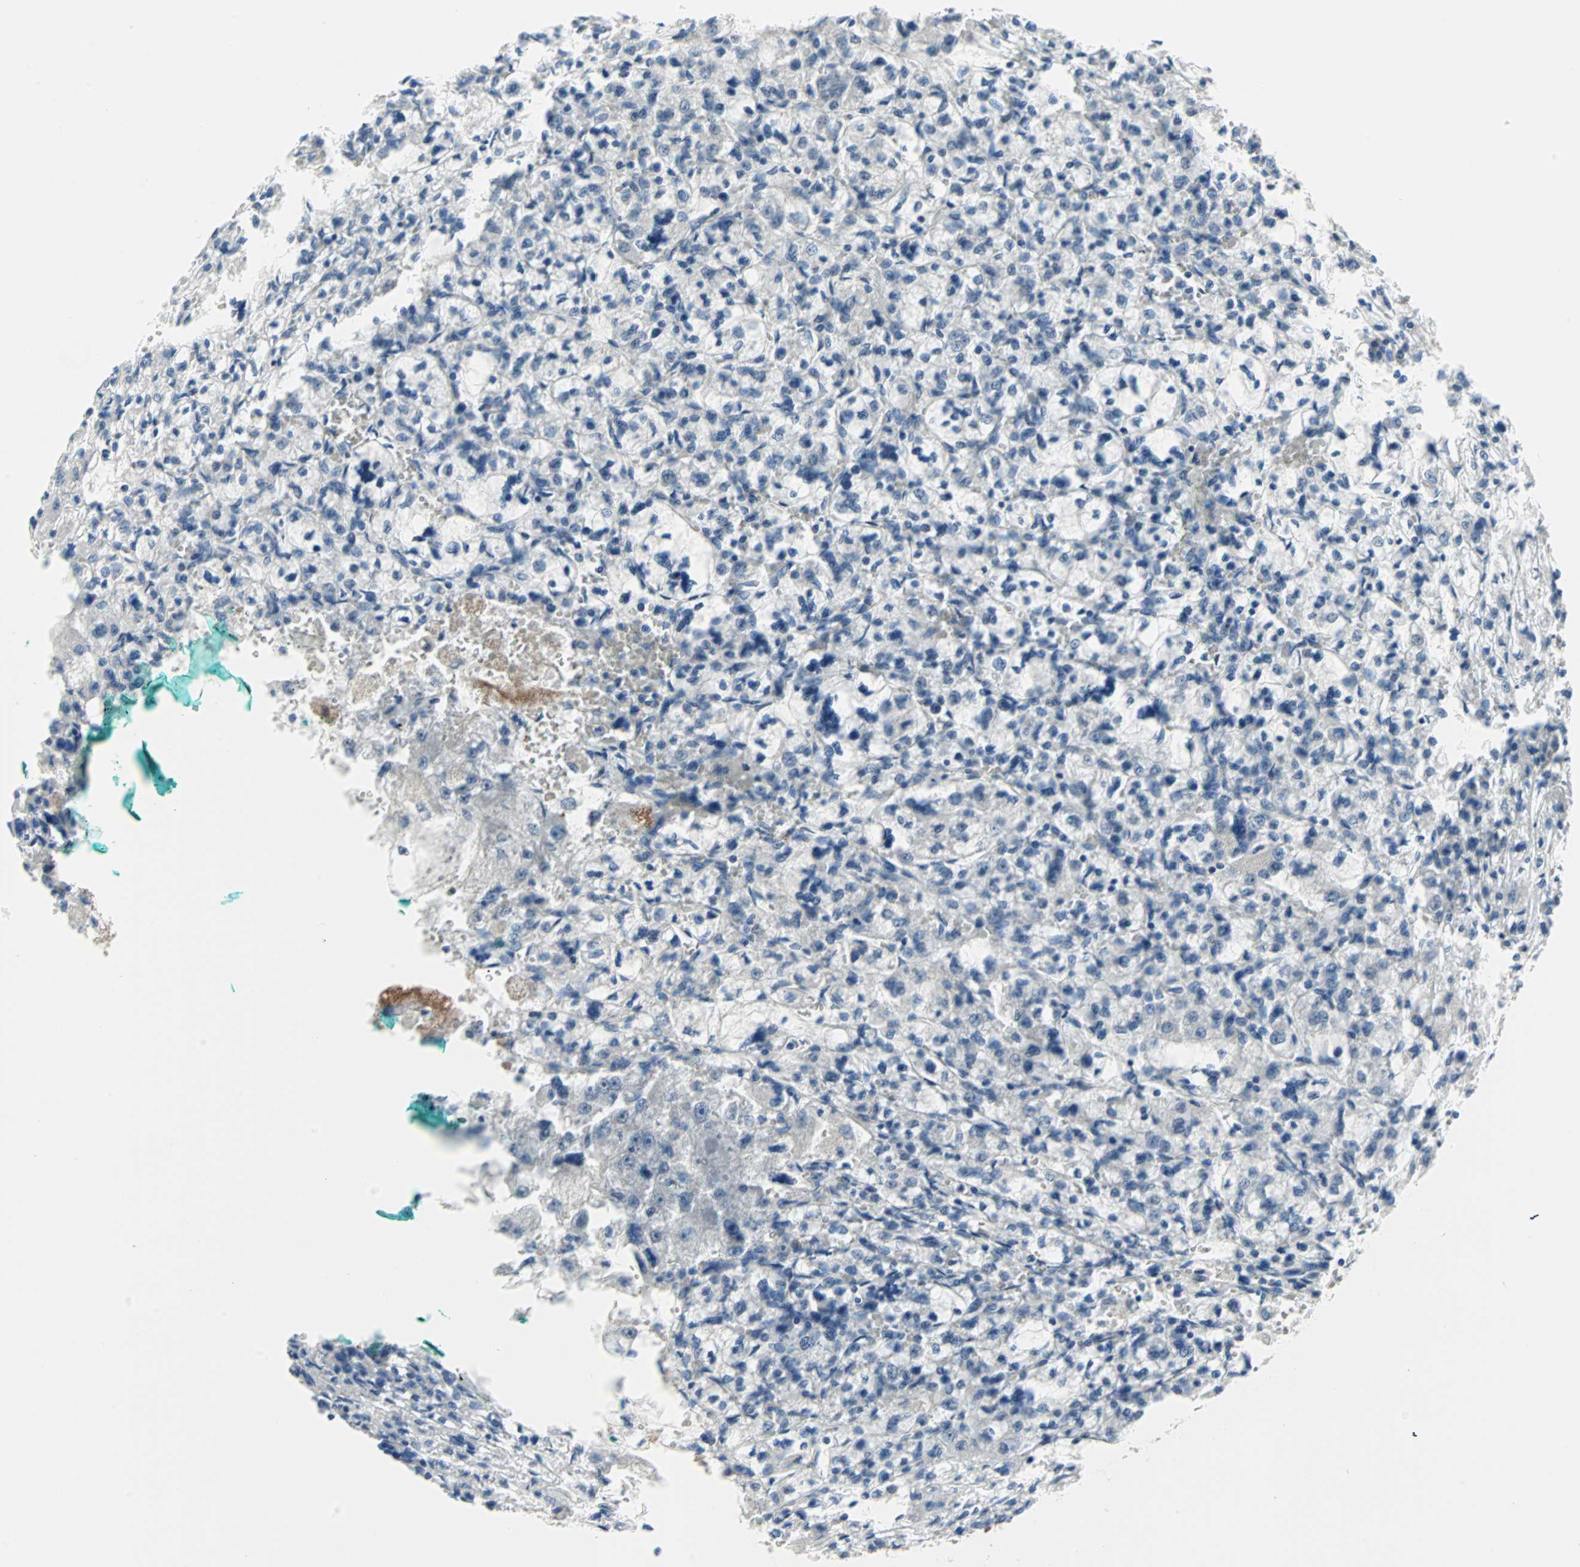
{"staining": {"intensity": "negative", "quantity": "none", "location": "none"}, "tissue": "renal cancer", "cell_type": "Tumor cells", "image_type": "cancer", "snomed": [{"axis": "morphology", "description": "Adenocarcinoma, NOS"}, {"axis": "topography", "description": "Kidney"}], "caption": "High power microscopy micrograph of an IHC image of adenocarcinoma (renal), revealing no significant expression in tumor cells.", "gene": "CASP3", "patient": {"sex": "female", "age": 83}}